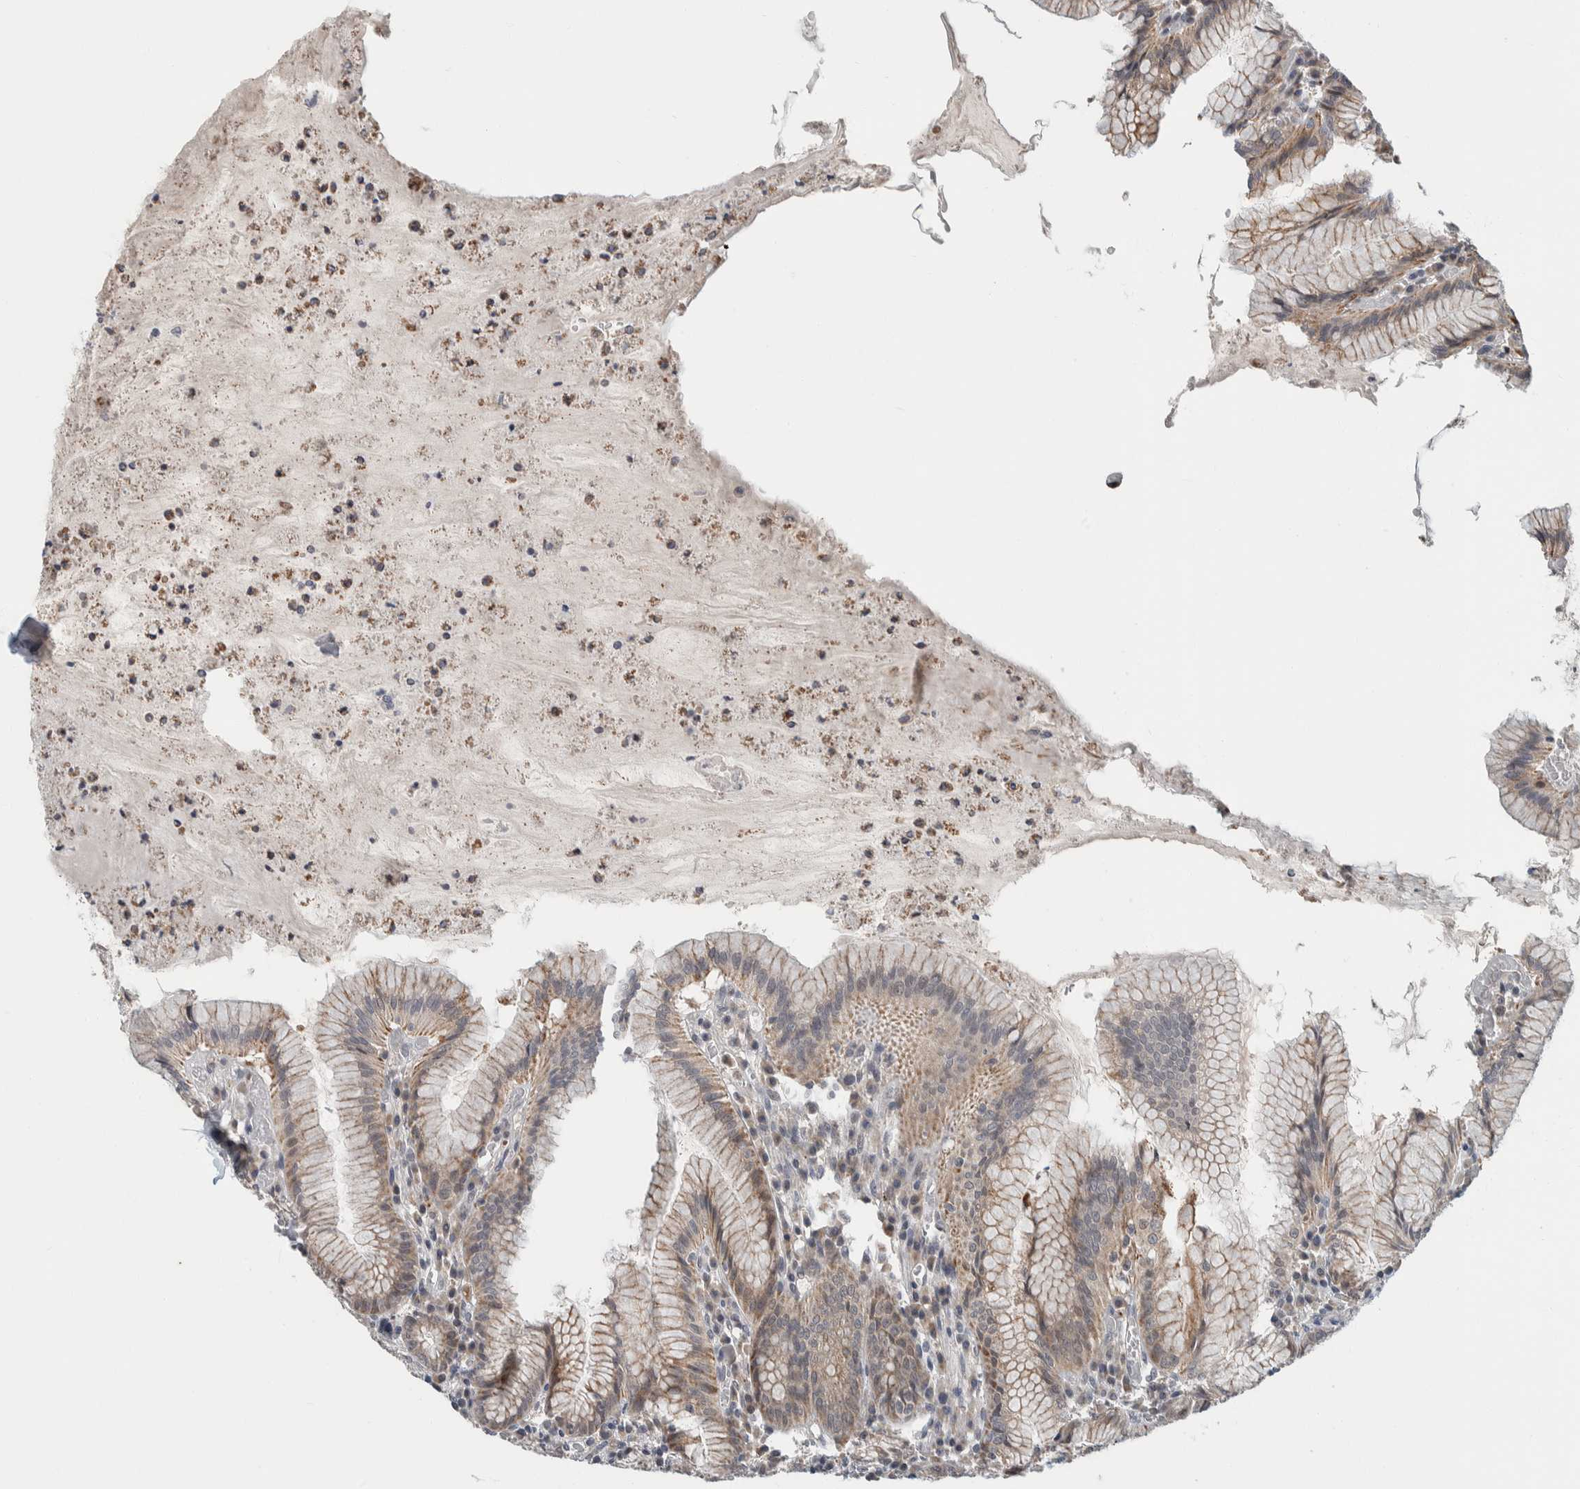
{"staining": {"intensity": "strong", "quantity": "25%-75%", "location": "cytoplasmic/membranous"}, "tissue": "stomach", "cell_type": "Glandular cells", "image_type": "normal", "snomed": [{"axis": "morphology", "description": "Normal tissue, NOS"}, {"axis": "topography", "description": "Stomach"}], "caption": "Protein staining of benign stomach reveals strong cytoplasmic/membranous expression in about 25%-75% of glandular cells. The protein is shown in brown color, while the nuclei are stained blue.", "gene": "SHPK", "patient": {"sex": "male", "age": 55}}